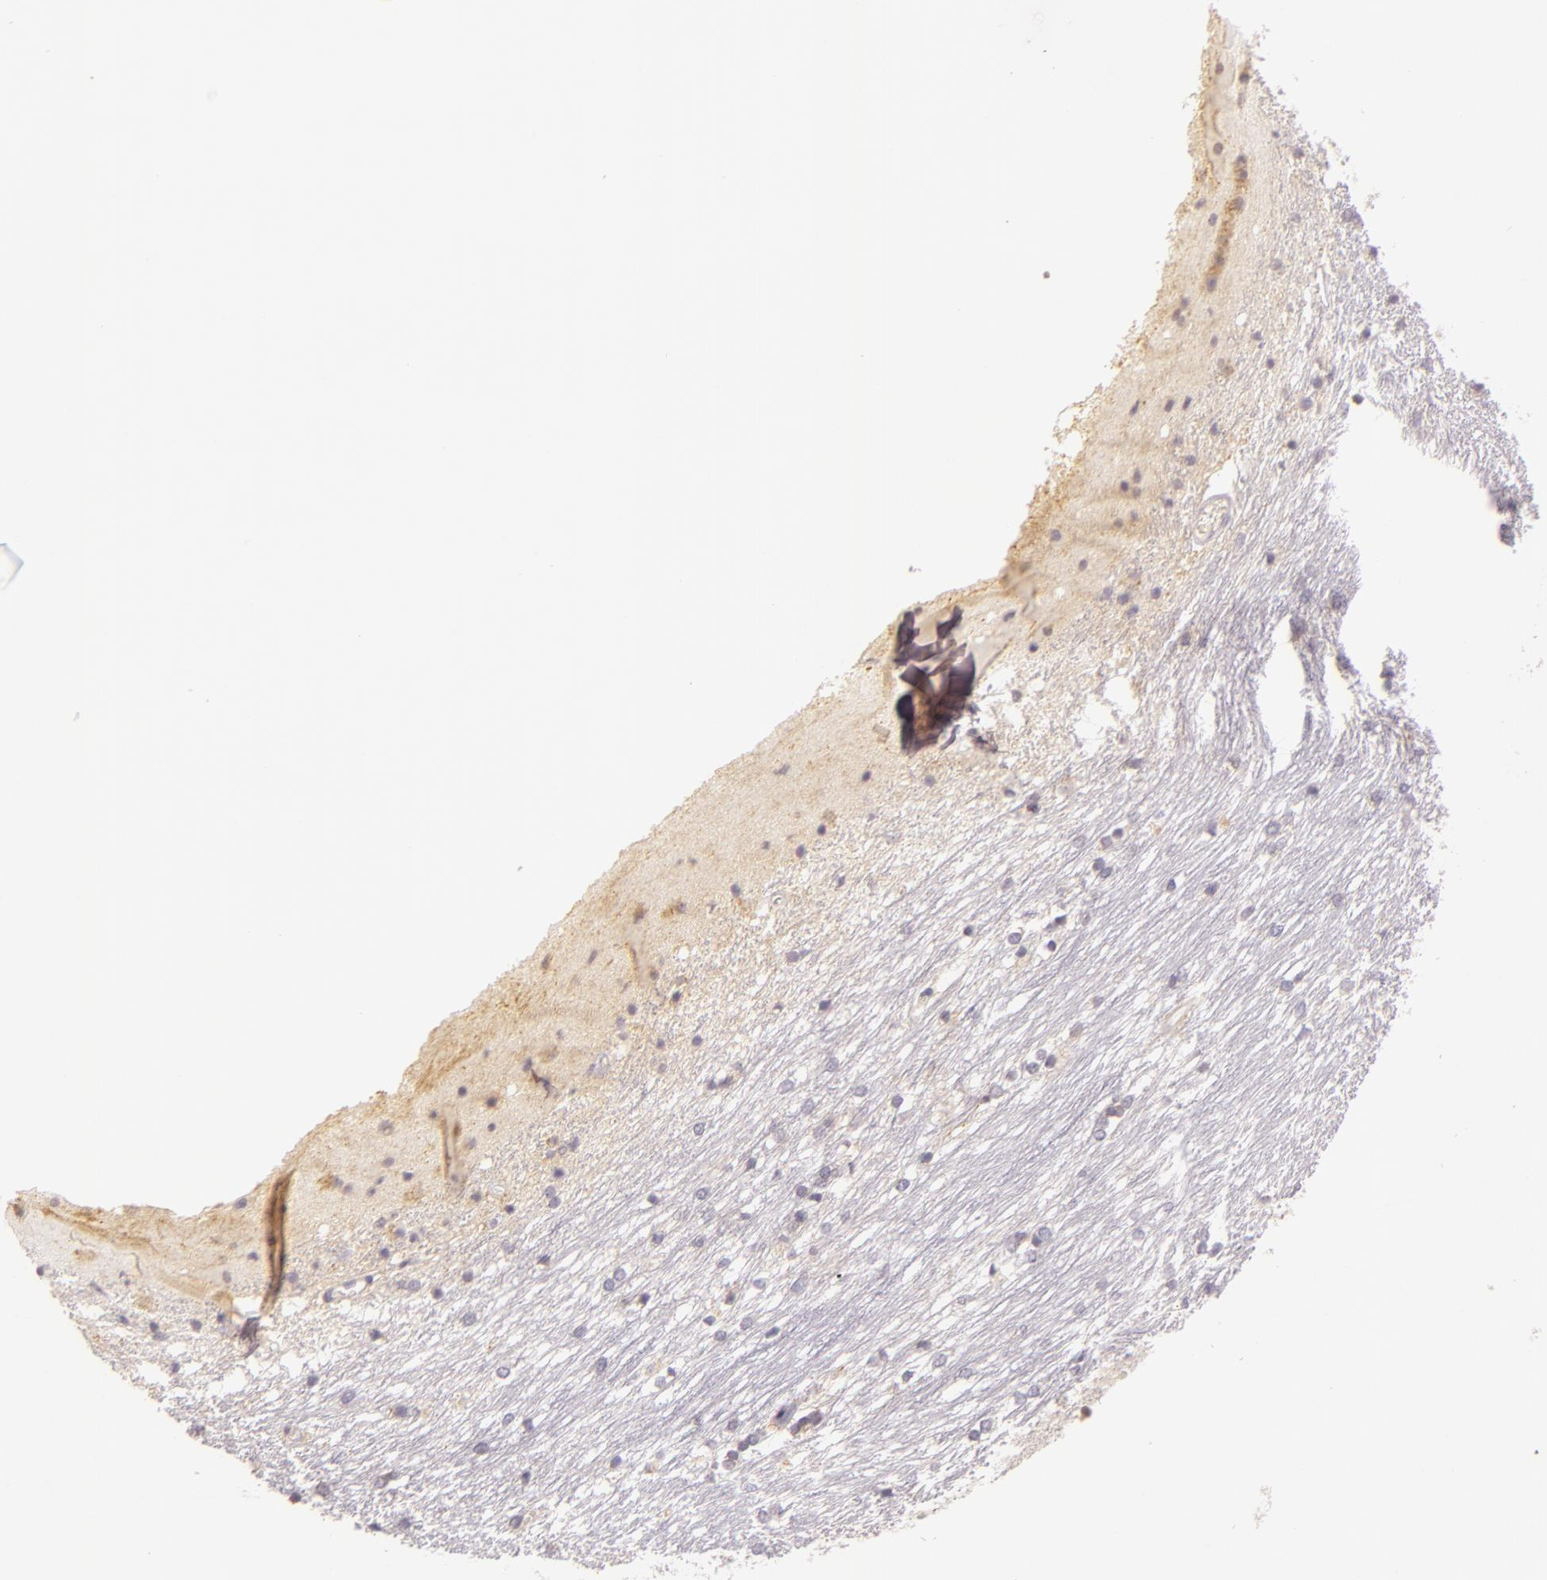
{"staining": {"intensity": "negative", "quantity": "none", "location": "none"}, "tissue": "caudate", "cell_type": "Glial cells", "image_type": "normal", "snomed": [{"axis": "morphology", "description": "Normal tissue, NOS"}, {"axis": "topography", "description": "Lateral ventricle wall"}], "caption": "The histopathology image reveals no significant staining in glial cells of caudate. The staining was performed using DAB to visualize the protein expression in brown, while the nuclei were stained in blue with hematoxylin (Magnification: 20x).", "gene": "ARMH4", "patient": {"sex": "female", "age": 19}}